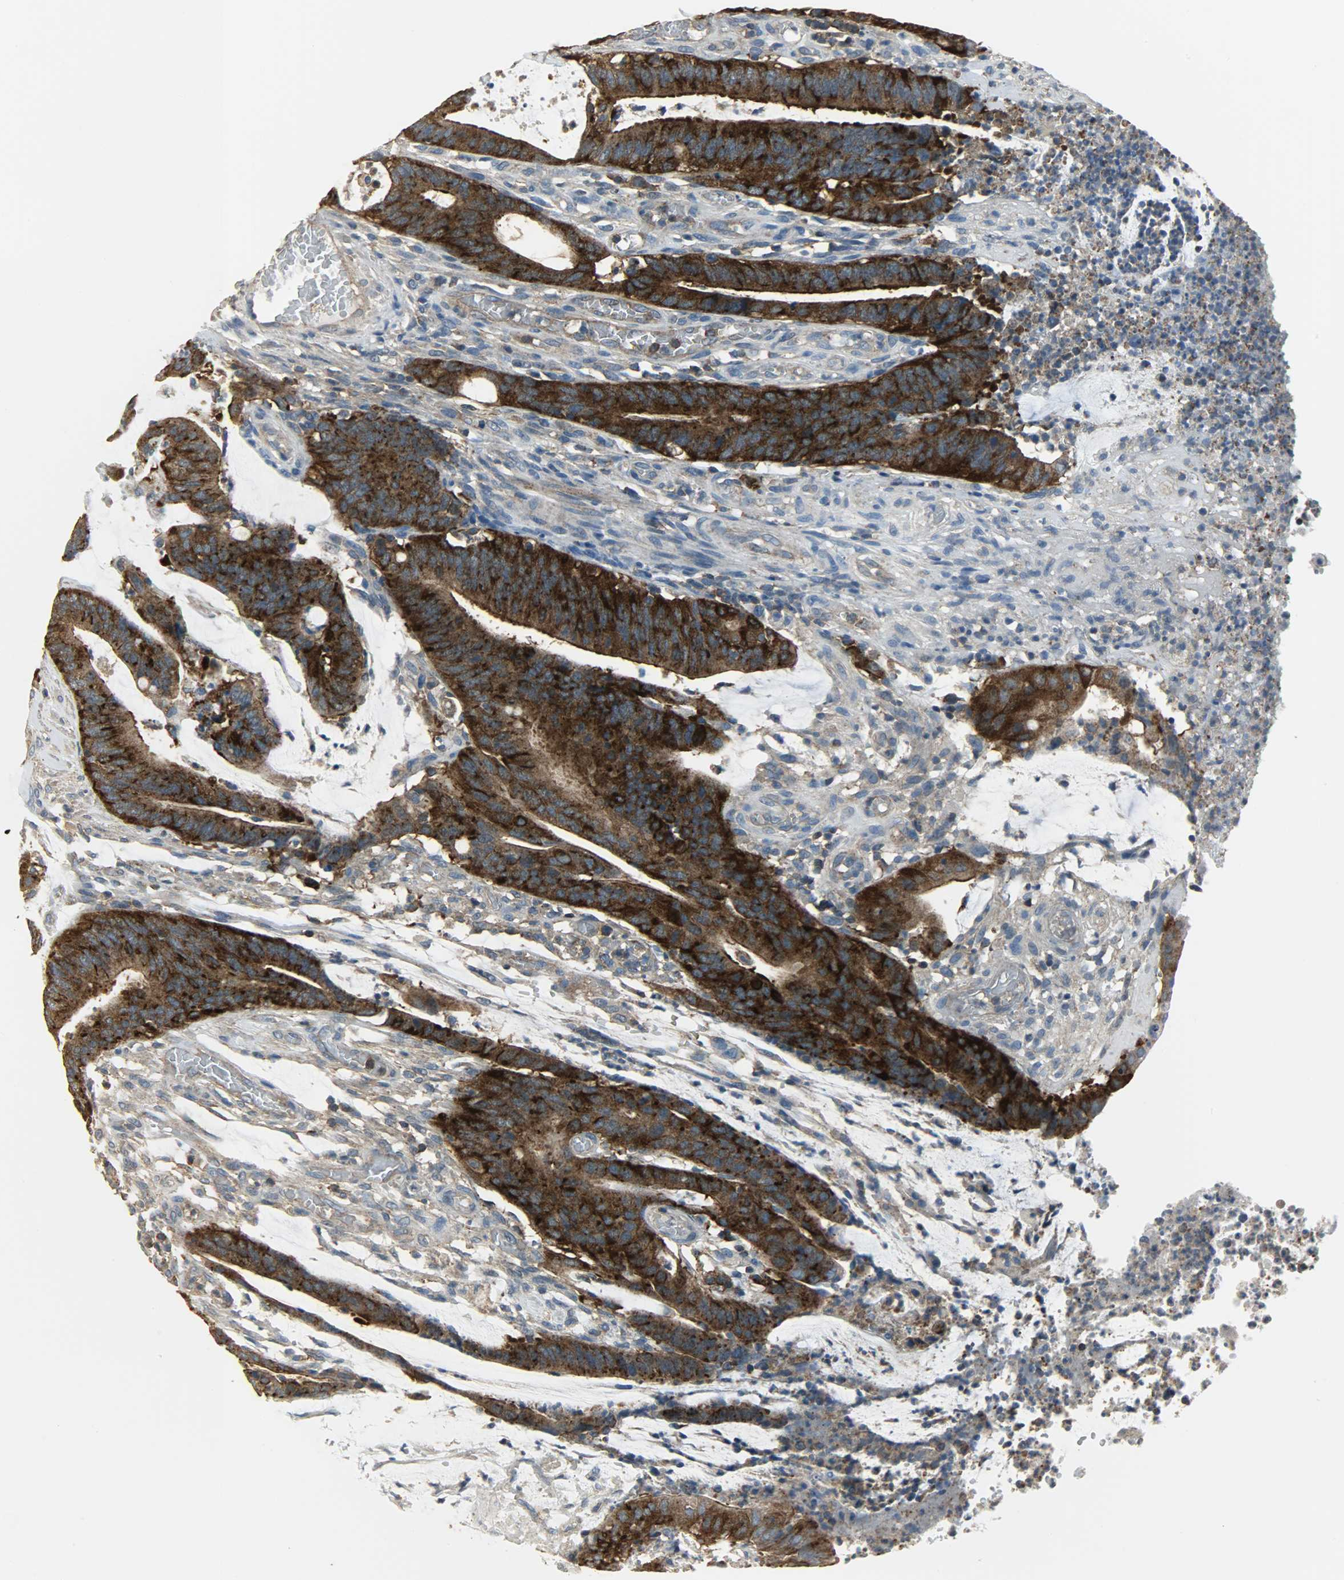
{"staining": {"intensity": "strong", "quantity": ">75%", "location": "cytoplasmic/membranous"}, "tissue": "colorectal cancer", "cell_type": "Tumor cells", "image_type": "cancer", "snomed": [{"axis": "morphology", "description": "Adenocarcinoma, NOS"}, {"axis": "topography", "description": "Rectum"}], "caption": "High-magnification brightfield microscopy of colorectal cancer (adenocarcinoma) stained with DAB (3,3'-diaminobenzidine) (brown) and counterstained with hematoxylin (blue). tumor cells exhibit strong cytoplasmic/membranous positivity is identified in about>75% of cells.", "gene": "DNAJA4", "patient": {"sex": "female", "age": 66}}